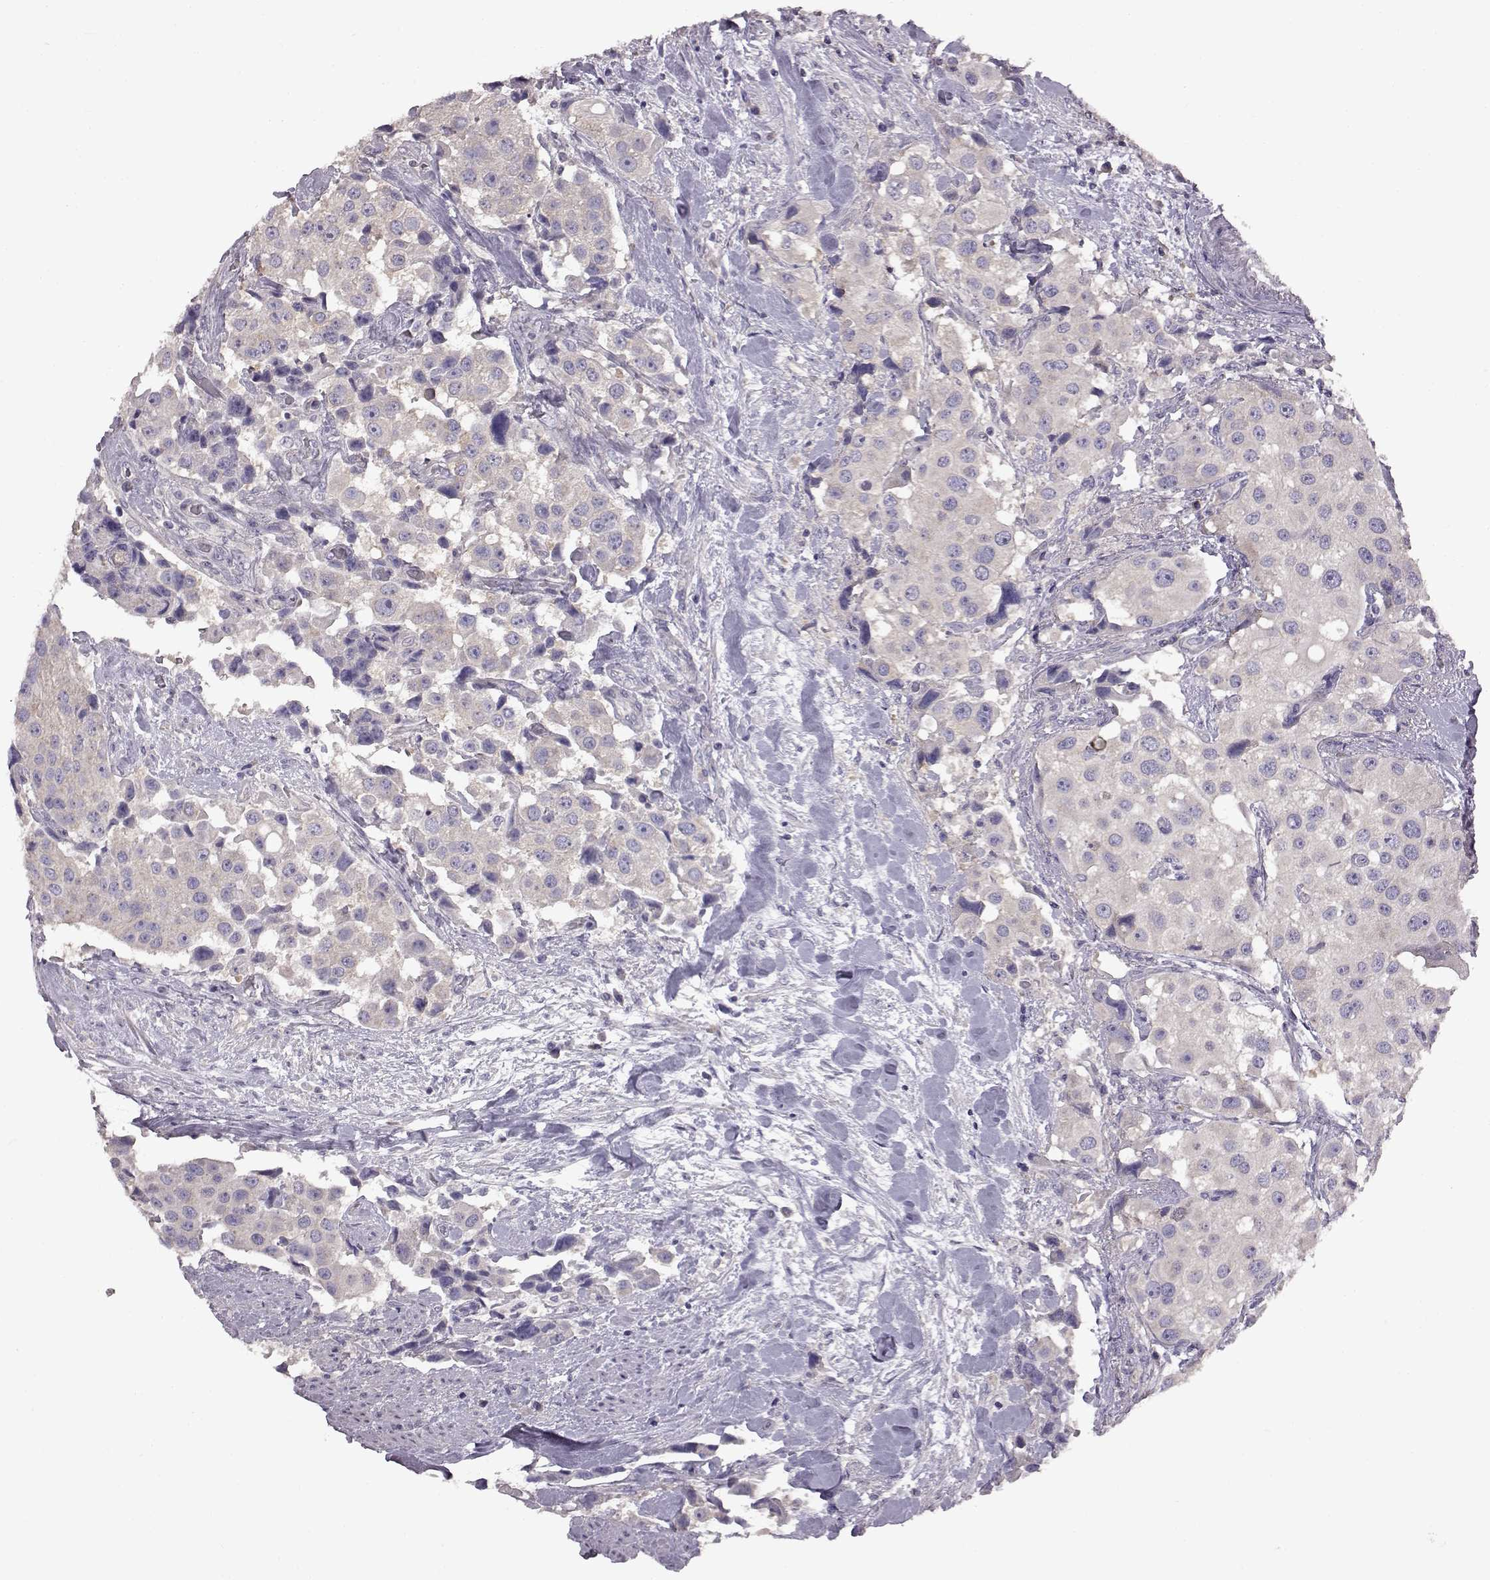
{"staining": {"intensity": "negative", "quantity": "none", "location": "none"}, "tissue": "urothelial cancer", "cell_type": "Tumor cells", "image_type": "cancer", "snomed": [{"axis": "morphology", "description": "Urothelial carcinoma, High grade"}, {"axis": "topography", "description": "Urinary bladder"}], "caption": "A histopathology image of urothelial cancer stained for a protein exhibits no brown staining in tumor cells. (DAB (3,3'-diaminobenzidine) immunohistochemistry visualized using brightfield microscopy, high magnification).", "gene": "ADGRG2", "patient": {"sex": "female", "age": 64}}